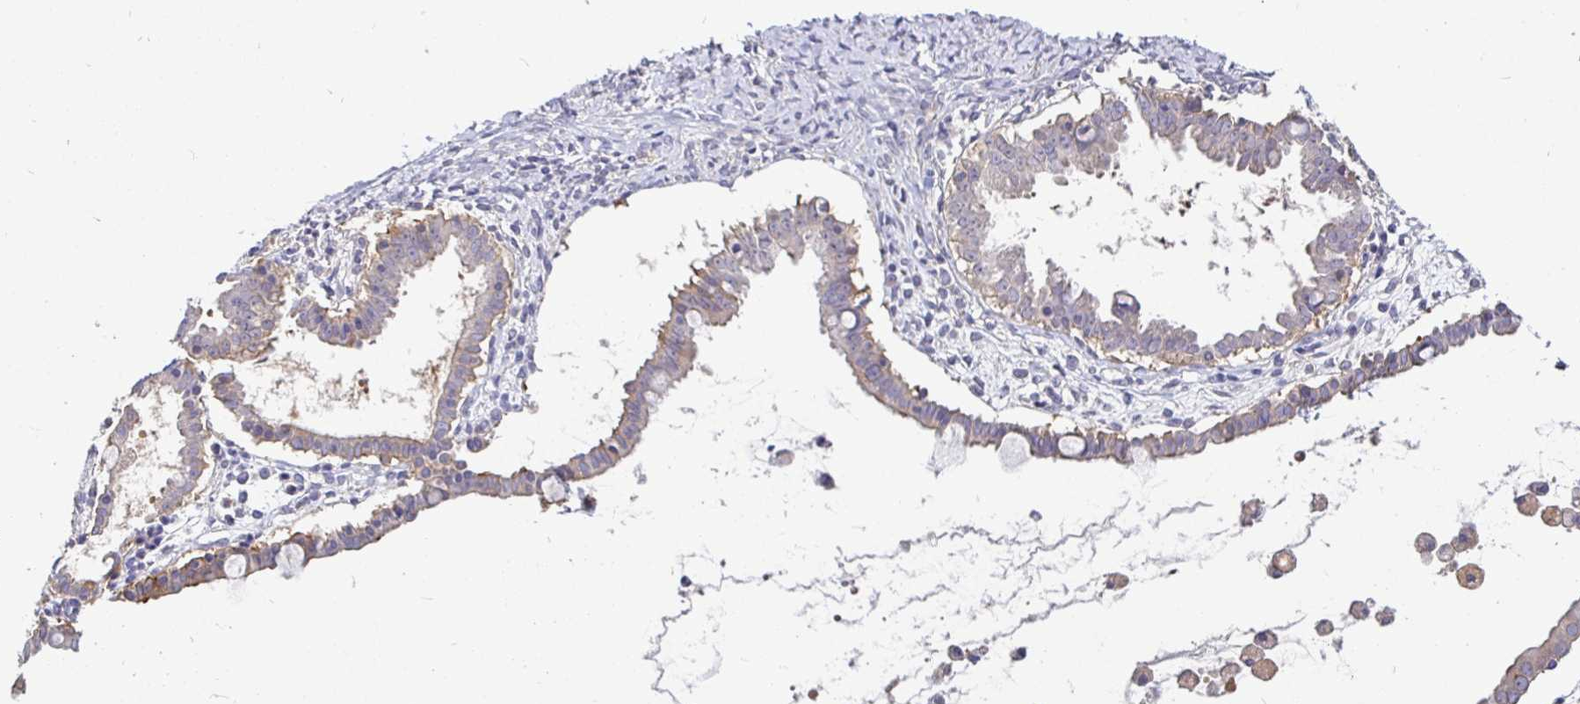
{"staining": {"intensity": "weak", "quantity": "<25%", "location": "cytoplasmic/membranous"}, "tissue": "ovarian cancer", "cell_type": "Tumor cells", "image_type": "cancer", "snomed": [{"axis": "morphology", "description": "Cystadenocarcinoma, mucinous, NOS"}, {"axis": "topography", "description": "Ovary"}], "caption": "This is an immunohistochemistry (IHC) image of ovarian cancer (mucinous cystadenocarcinoma). There is no staining in tumor cells.", "gene": "KIF21A", "patient": {"sex": "female", "age": 61}}